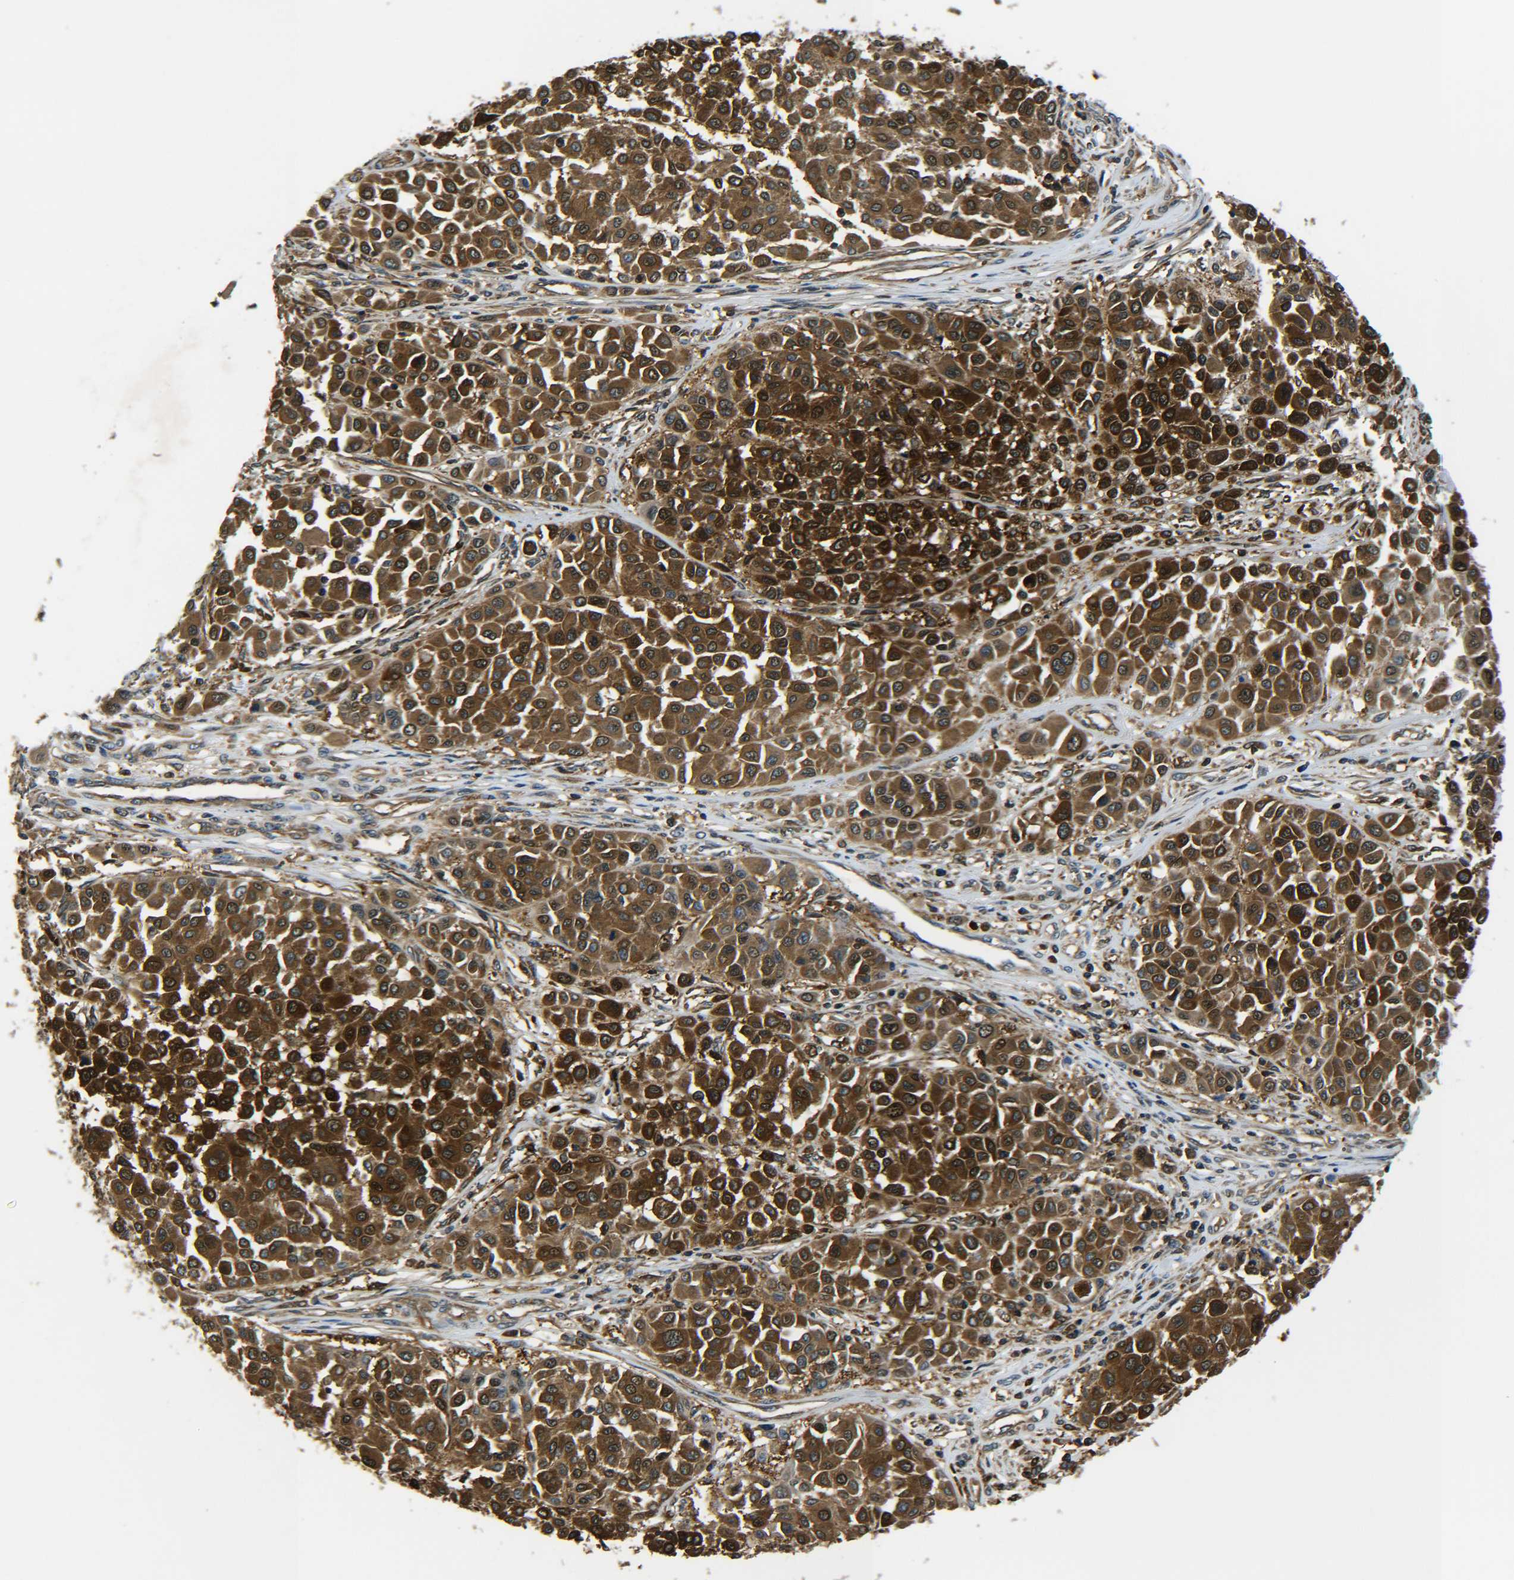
{"staining": {"intensity": "strong", "quantity": ">75%", "location": "cytoplasmic/membranous,nuclear"}, "tissue": "melanoma", "cell_type": "Tumor cells", "image_type": "cancer", "snomed": [{"axis": "morphology", "description": "Malignant melanoma, Metastatic site"}, {"axis": "topography", "description": "Soft tissue"}], "caption": "Strong cytoplasmic/membranous and nuclear positivity is present in approximately >75% of tumor cells in melanoma.", "gene": "PREB", "patient": {"sex": "male", "age": 41}}